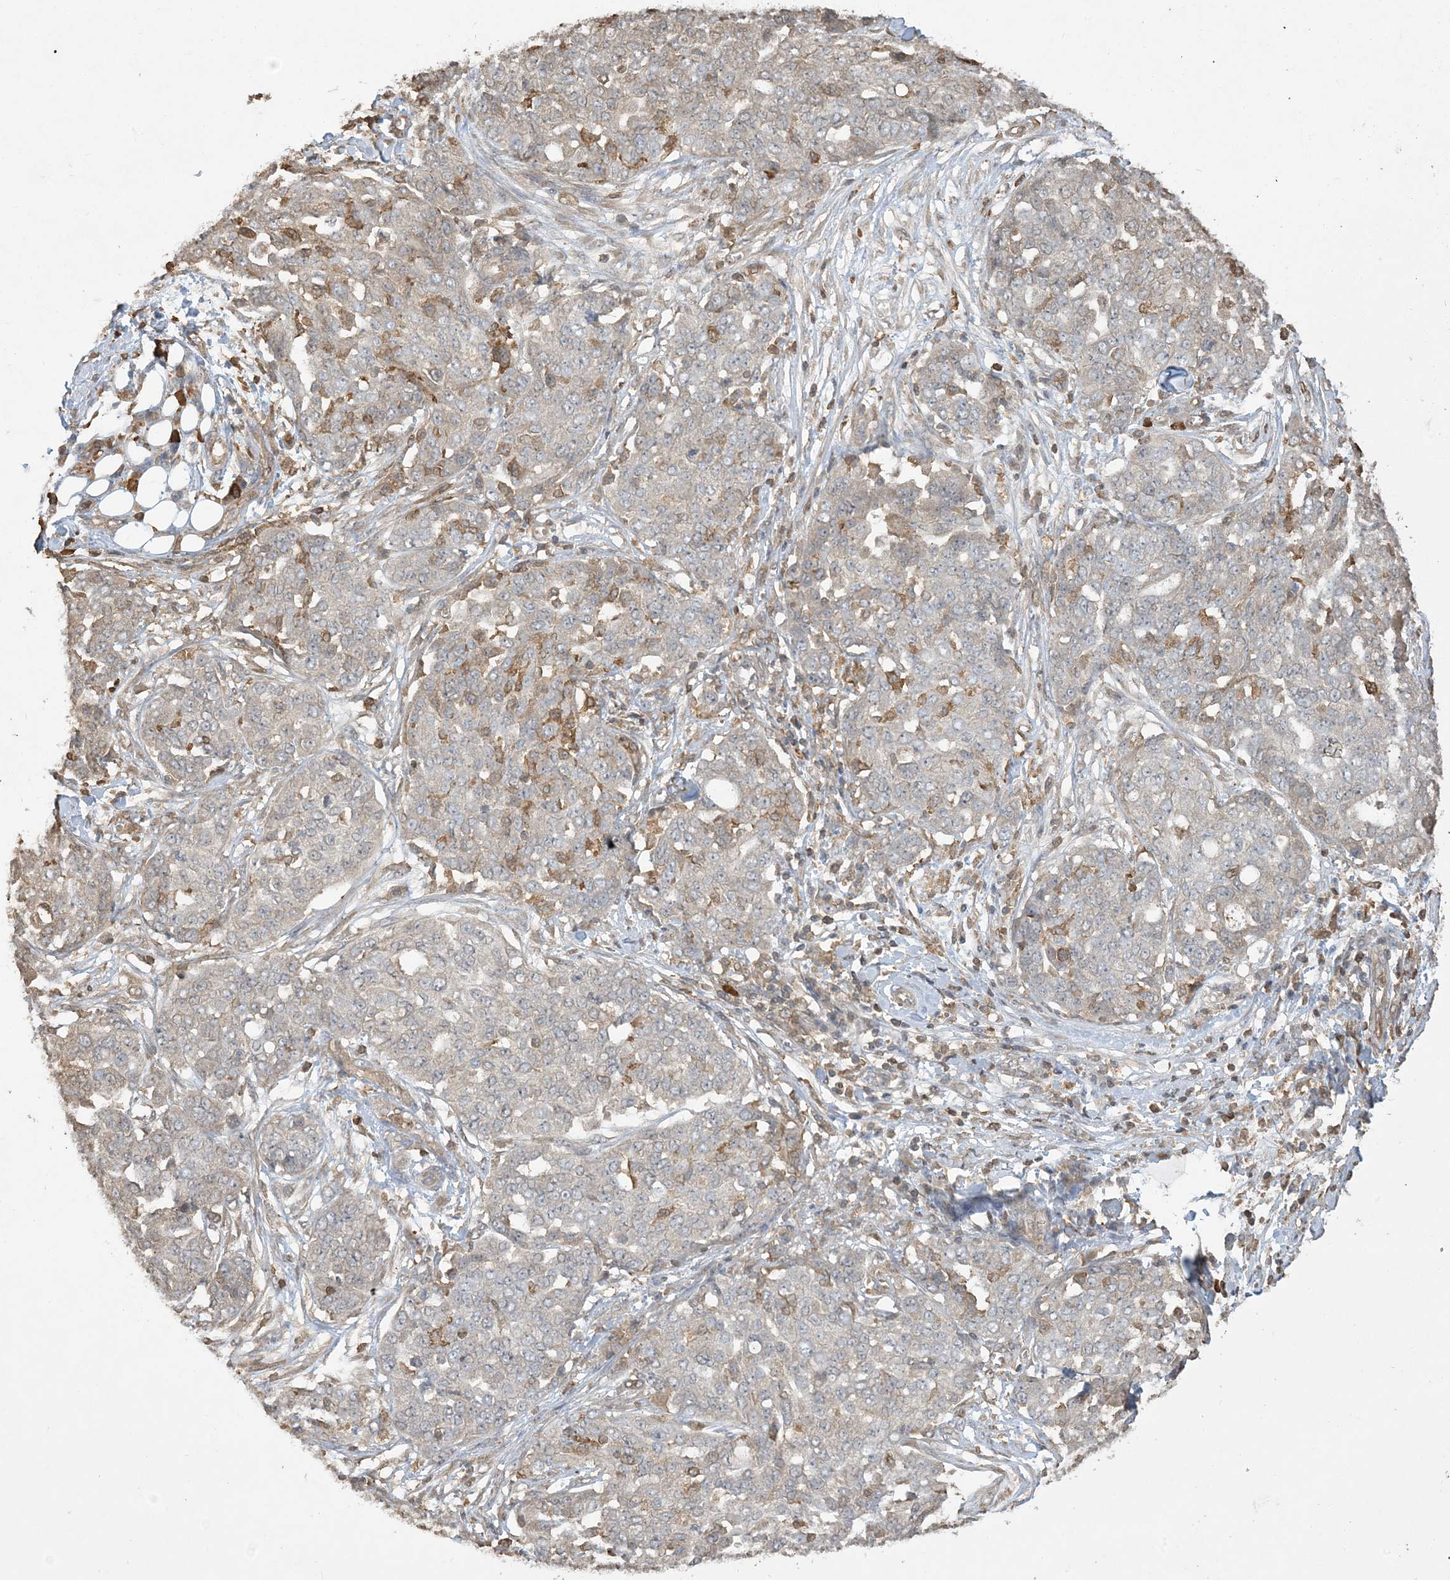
{"staining": {"intensity": "weak", "quantity": "<25%", "location": "cytoplasmic/membranous"}, "tissue": "ovarian cancer", "cell_type": "Tumor cells", "image_type": "cancer", "snomed": [{"axis": "morphology", "description": "Cystadenocarcinoma, serous, NOS"}, {"axis": "topography", "description": "Soft tissue"}, {"axis": "topography", "description": "Ovary"}], "caption": "There is no significant positivity in tumor cells of serous cystadenocarcinoma (ovarian).", "gene": "TMSB4X", "patient": {"sex": "female", "age": 57}}